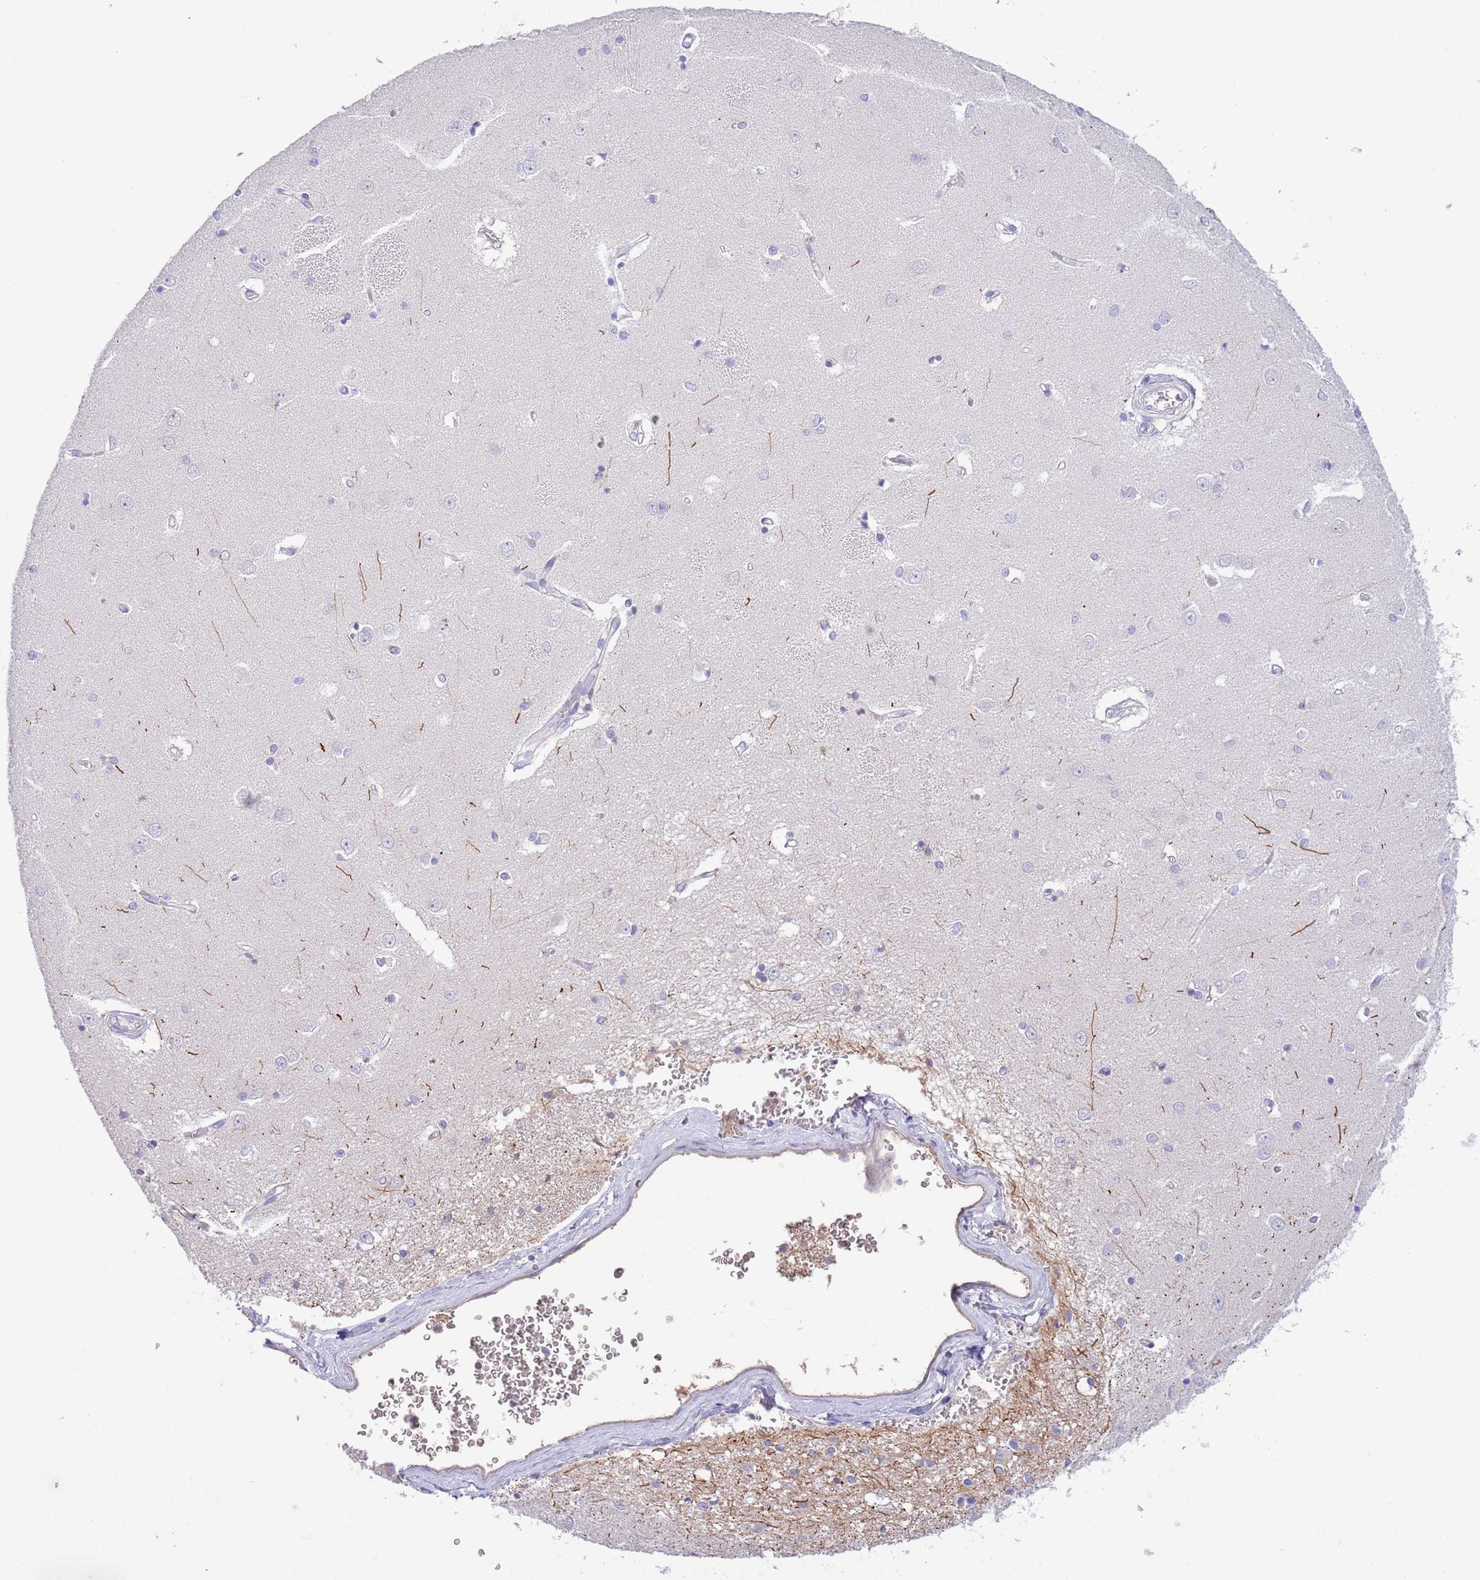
{"staining": {"intensity": "negative", "quantity": "none", "location": "none"}, "tissue": "caudate", "cell_type": "Glial cells", "image_type": "normal", "snomed": [{"axis": "morphology", "description": "Normal tissue, NOS"}, {"axis": "topography", "description": "Lateral ventricle wall"}], "caption": "High magnification brightfield microscopy of normal caudate stained with DAB (brown) and counterstained with hematoxylin (blue): glial cells show no significant staining. (DAB IHC visualized using brightfield microscopy, high magnification).", "gene": "IGFL4", "patient": {"sex": "male", "age": 37}}